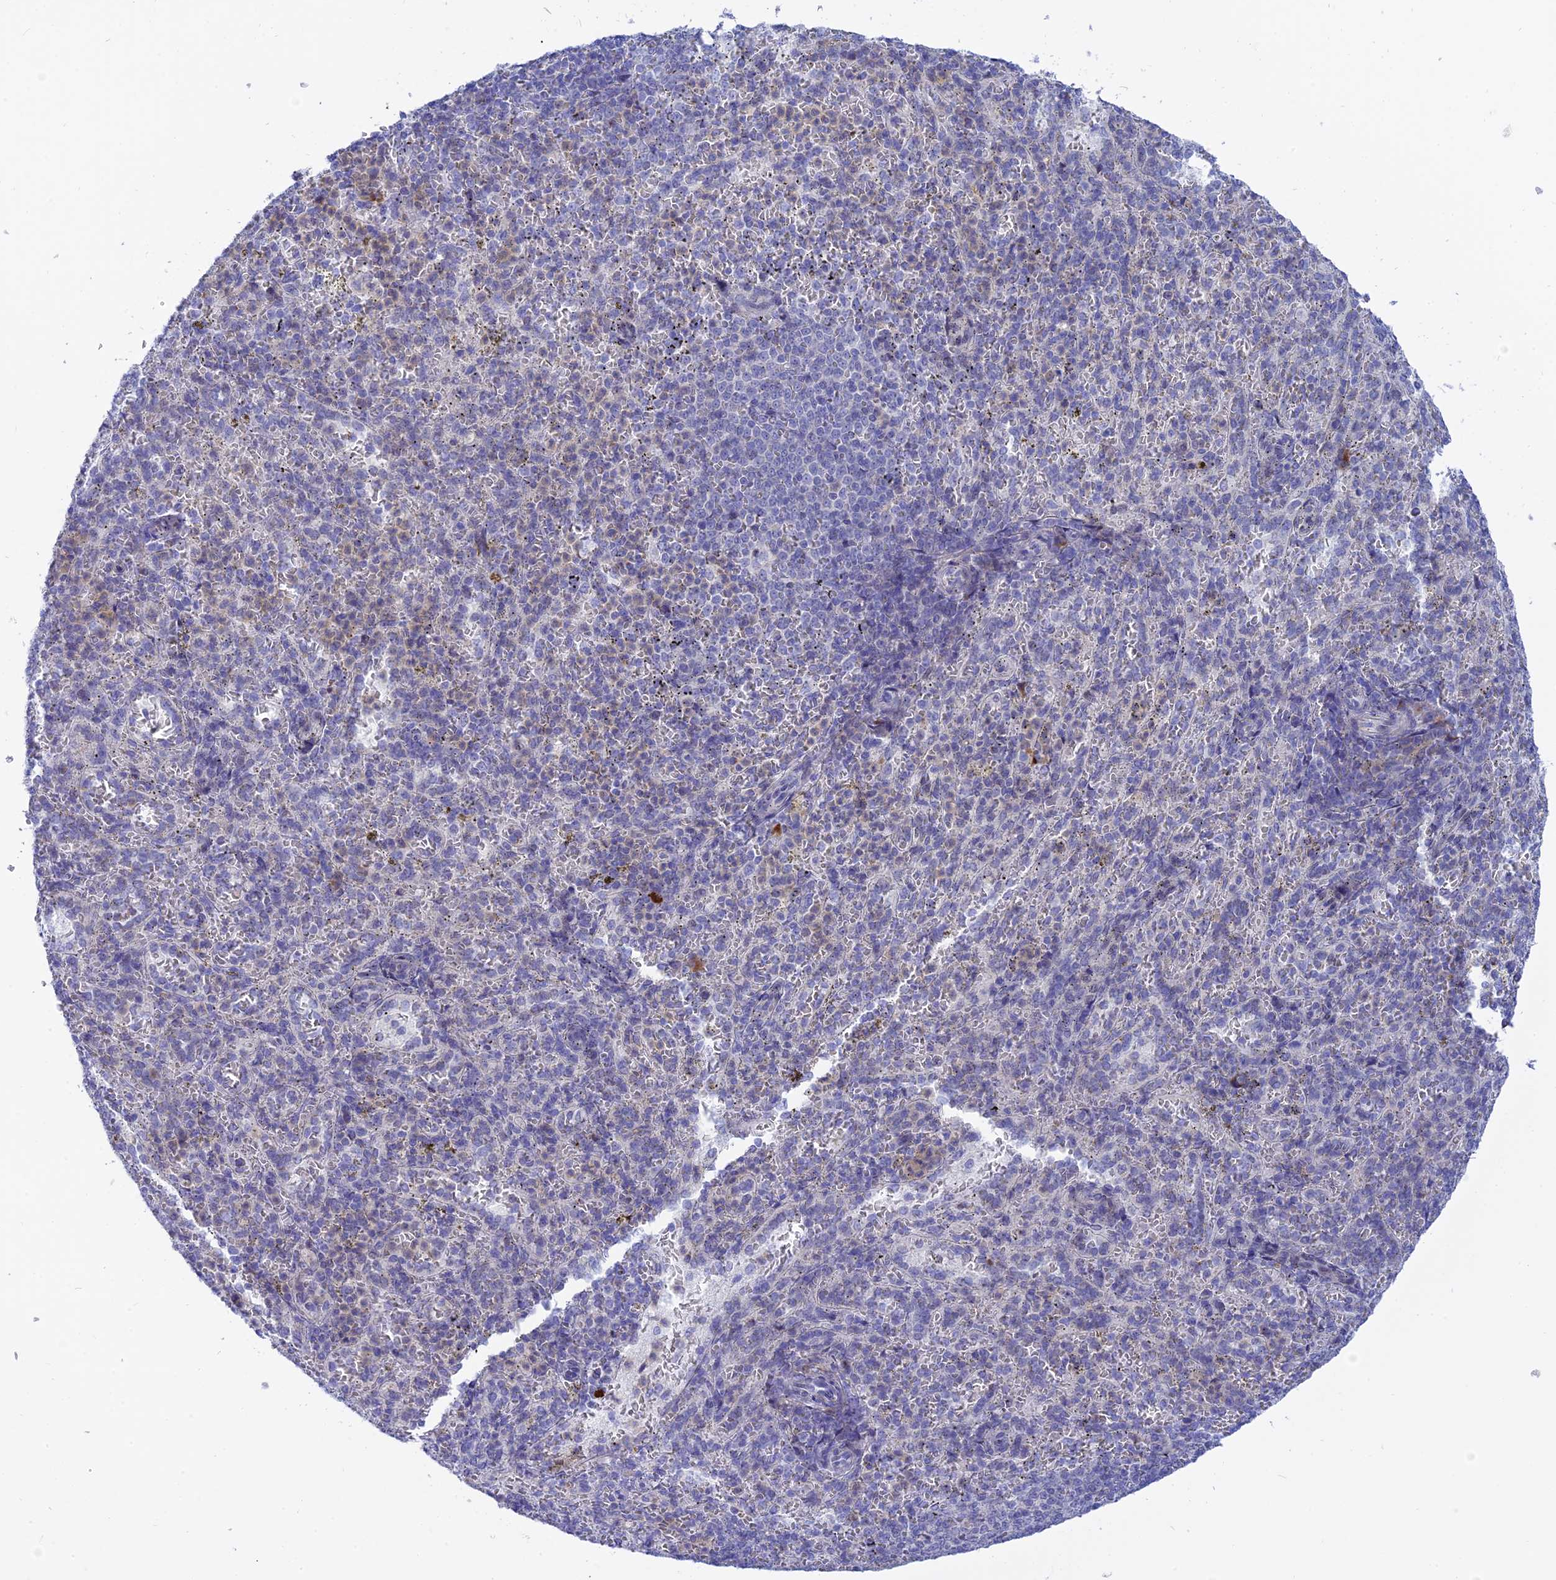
{"staining": {"intensity": "negative", "quantity": "none", "location": "none"}, "tissue": "spleen", "cell_type": "Cells in red pulp", "image_type": "normal", "snomed": [{"axis": "morphology", "description": "Normal tissue, NOS"}, {"axis": "topography", "description": "Spleen"}], "caption": "An immunohistochemistry photomicrograph of unremarkable spleen is shown. There is no staining in cells in red pulp of spleen.", "gene": "MBD3L1", "patient": {"sex": "female", "age": 21}}